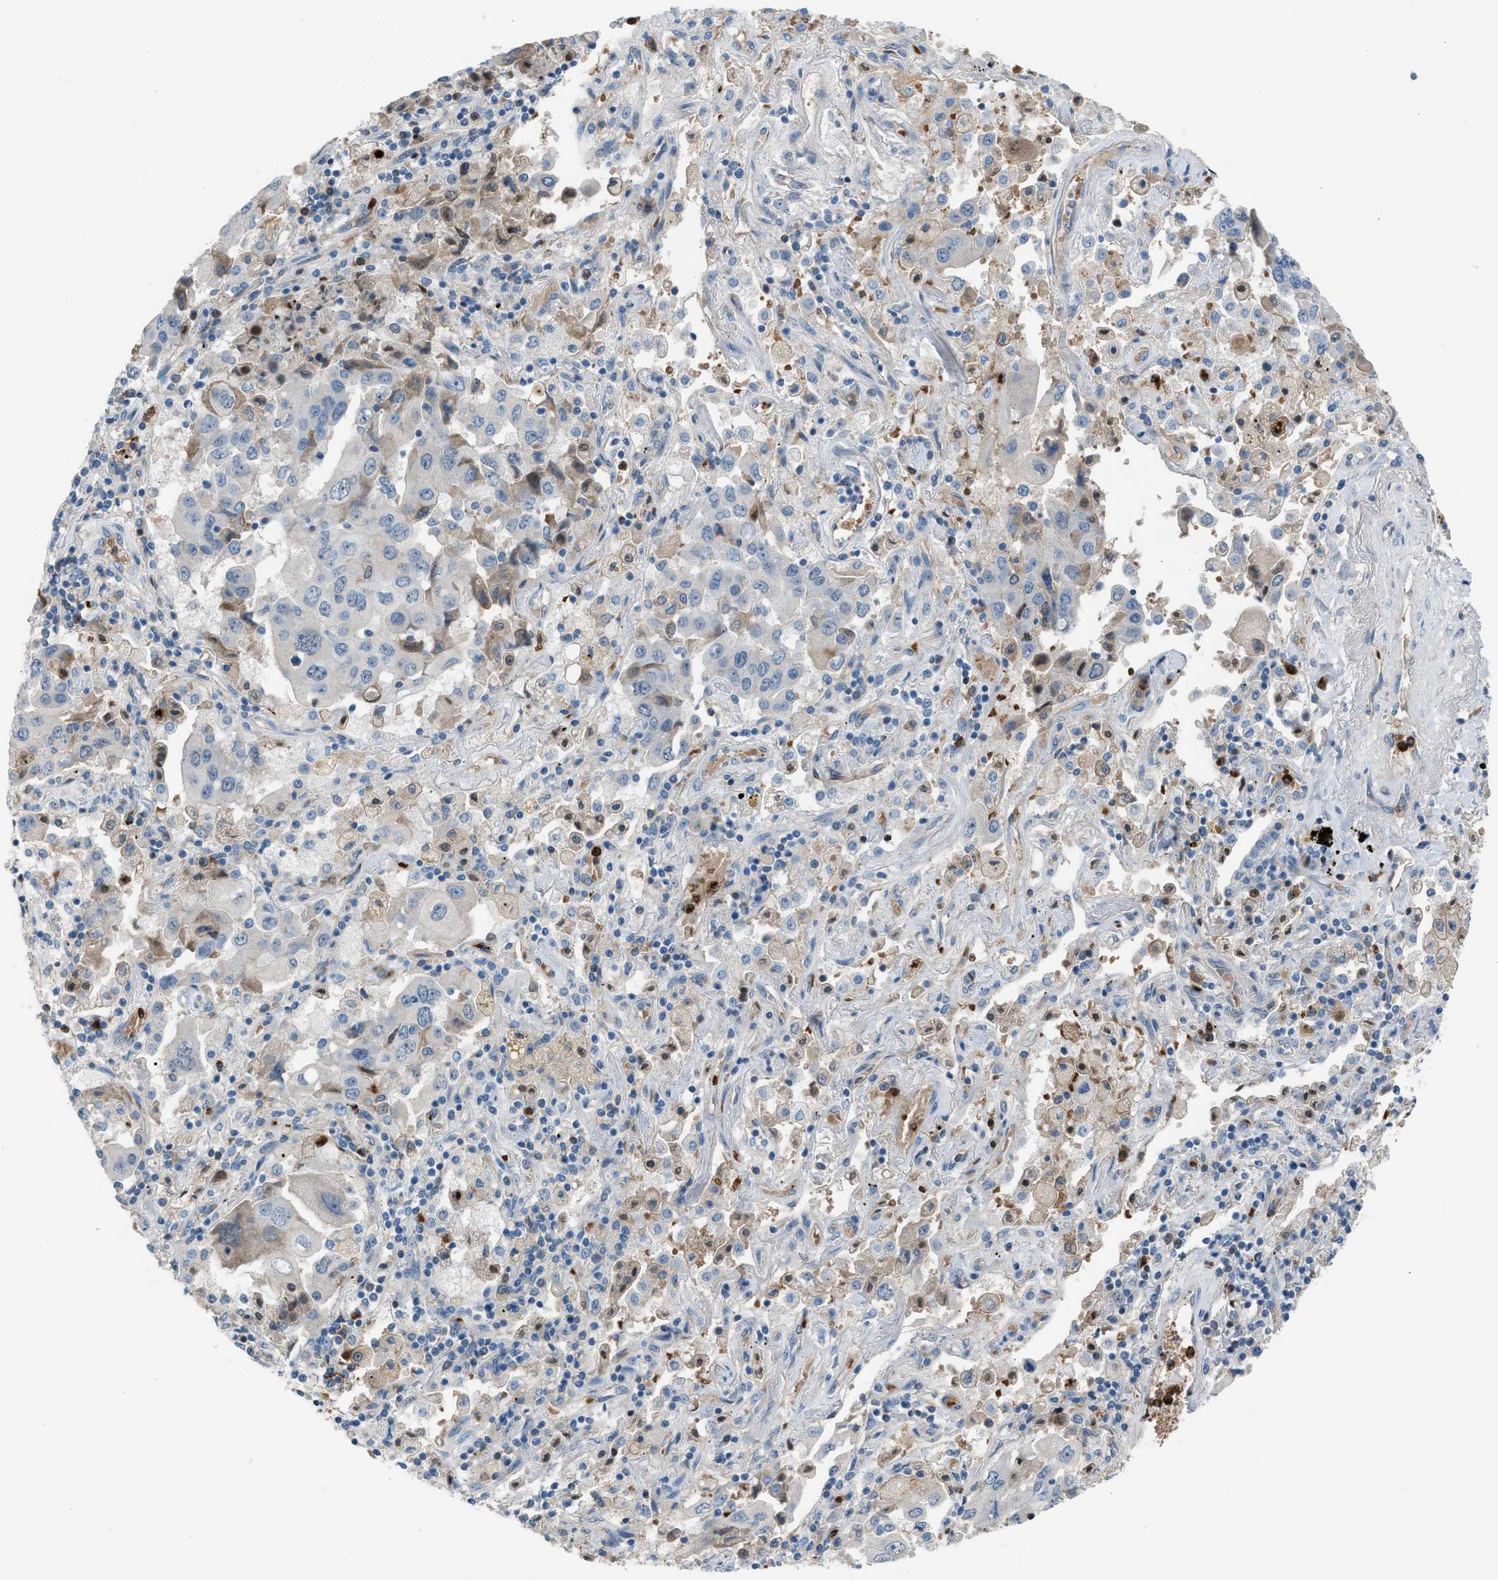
{"staining": {"intensity": "negative", "quantity": "none", "location": "none"}, "tissue": "lung cancer", "cell_type": "Tumor cells", "image_type": "cancer", "snomed": [{"axis": "morphology", "description": "Adenocarcinoma, NOS"}, {"axis": "topography", "description": "Lung"}], "caption": "IHC of adenocarcinoma (lung) exhibits no positivity in tumor cells. Nuclei are stained in blue.", "gene": "CFAP77", "patient": {"sex": "female", "age": 65}}